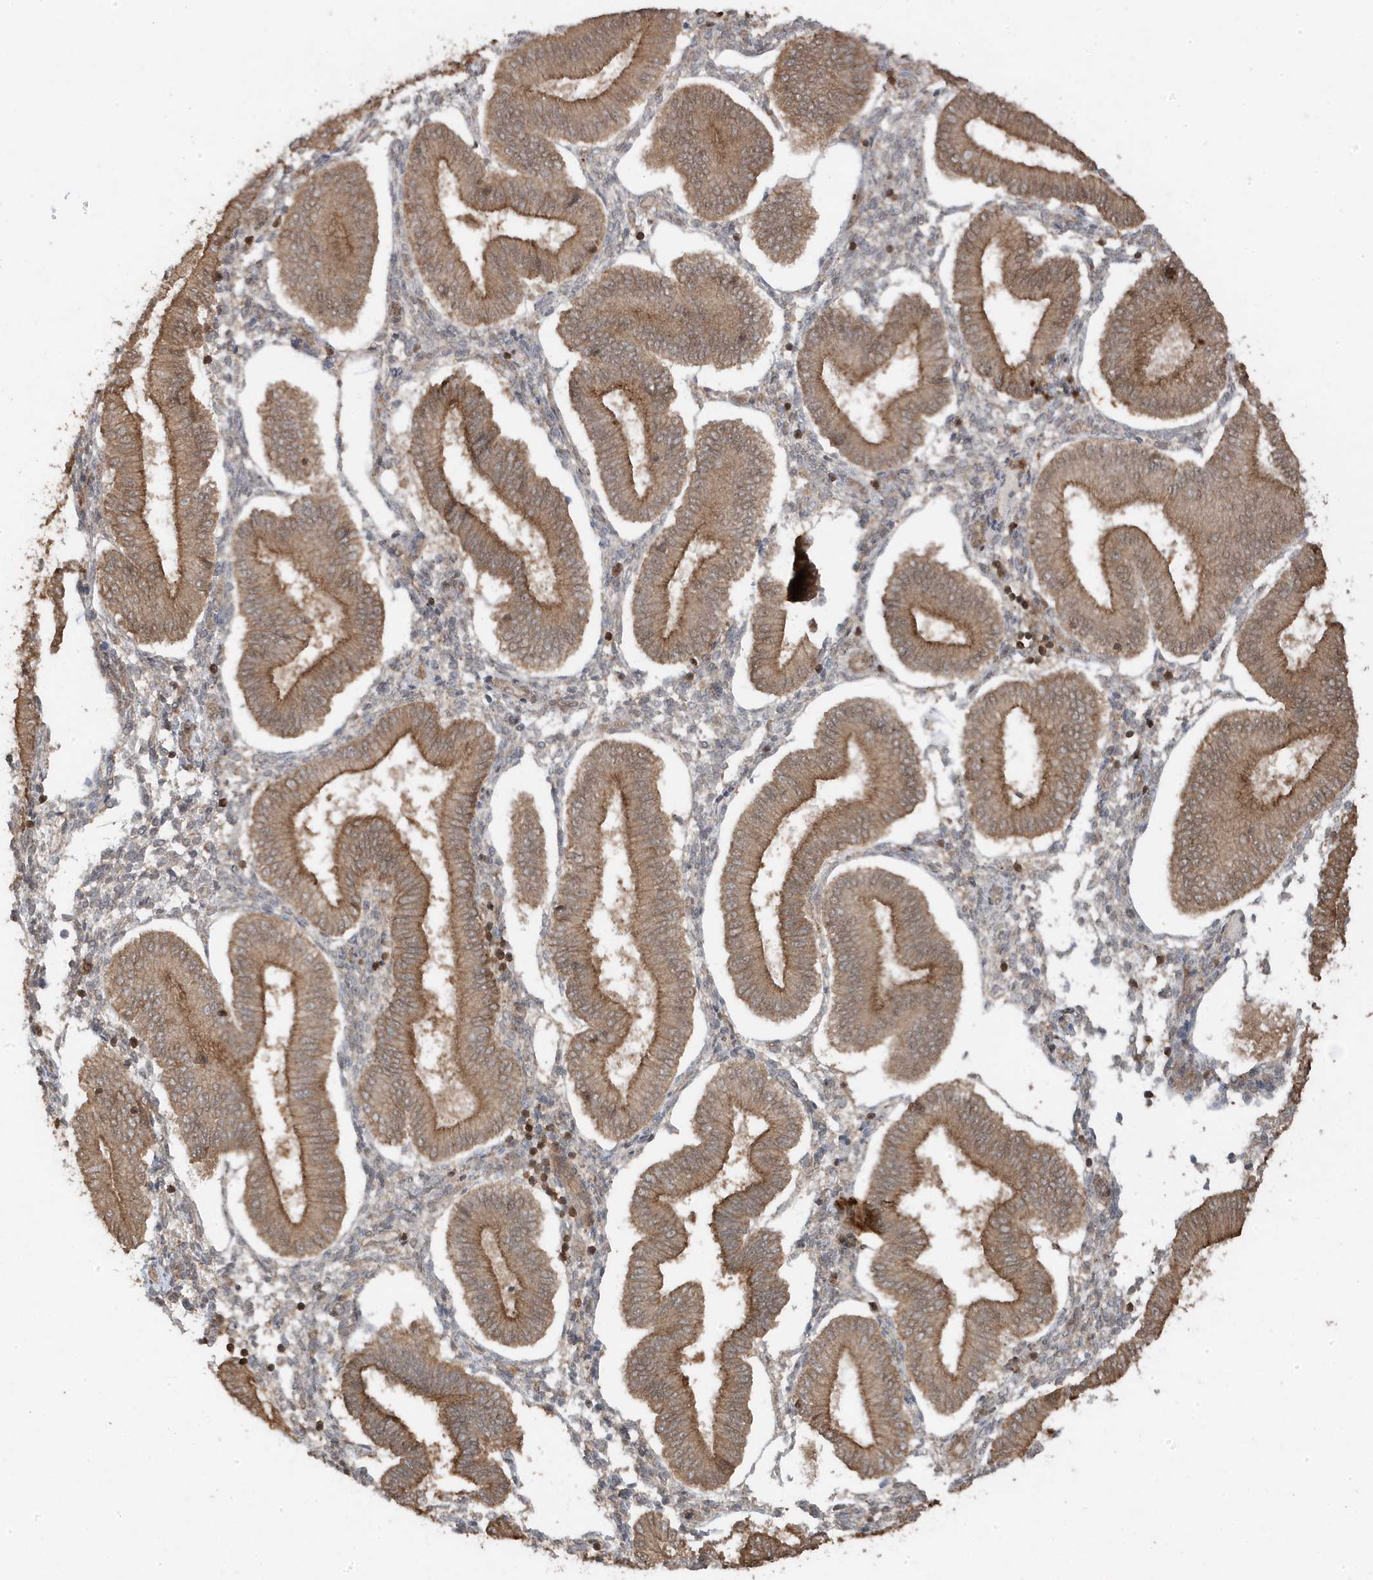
{"staining": {"intensity": "negative", "quantity": "none", "location": "none"}, "tissue": "endometrium", "cell_type": "Cells in endometrial stroma", "image_type": "normal", "snomed": [{"axis": "morphology", "description": "Normal tissue, NOS"}, {"axis": "topography", "description": "Endometrium"}], "caption": "Protein analysis of unremarkable endometrium displays no significant positivity in cells in endometrial stroma. (Brightfield microscopy of DAB IHC at high magnification).", "gene": "ASAP1", "patient": {"sex": "female", "age": 39}}